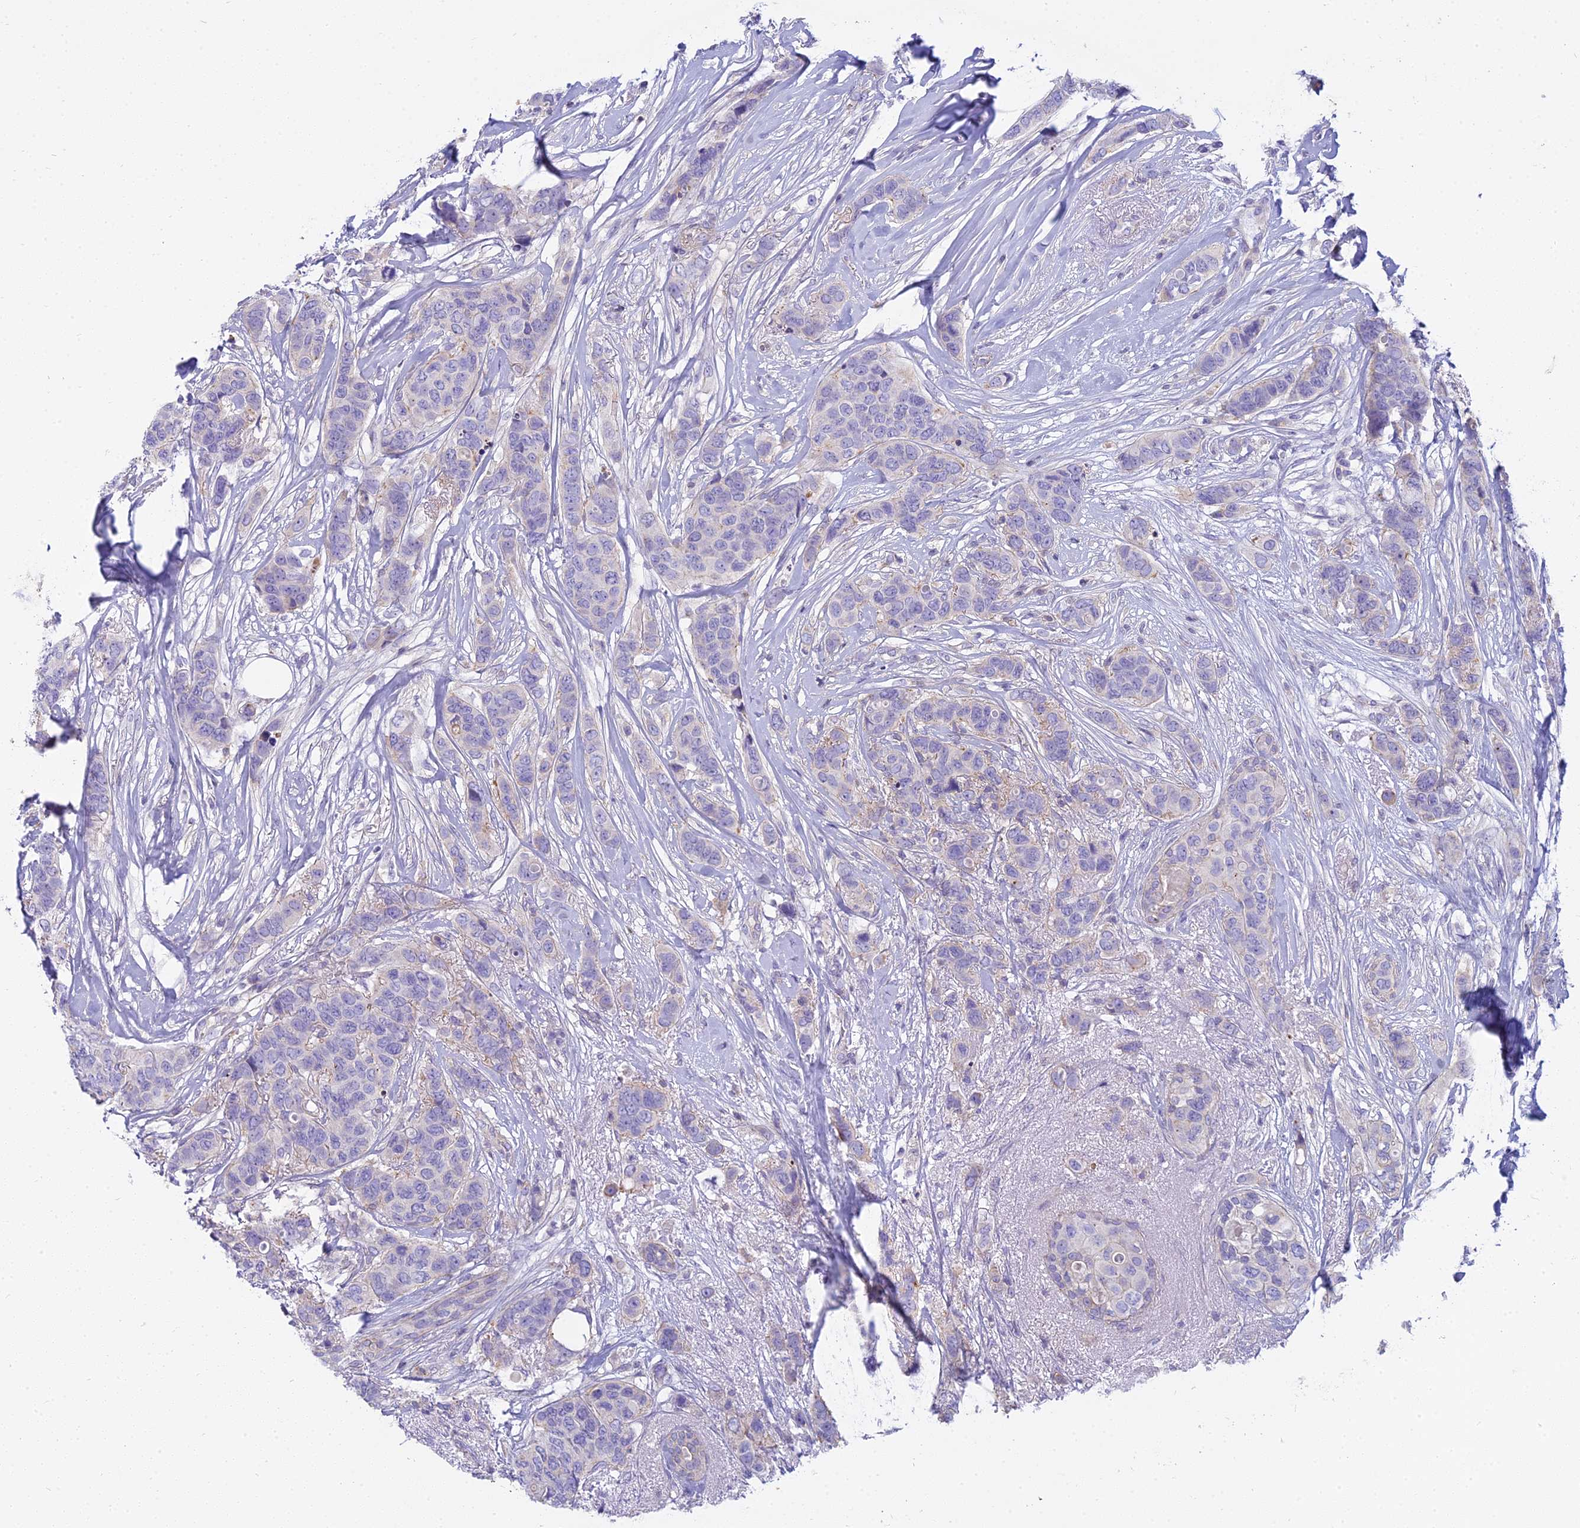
{"staining": {"intensity": "negative", "quantity": "none", "location": "none"}, "tissue": "breast cancer", "cell_type": "Tumor cells", "image_type": "cancer", "snomed": [{"axis": "morphology", "description": "Lobular carcinoma"}, {"axis": "topography", "description": "Breast"}], "caption": "There is no significant expression in tumor cells of breast cancer.", "gene": "SMIM24", "patient": {"sex": "female", "age": 51}}